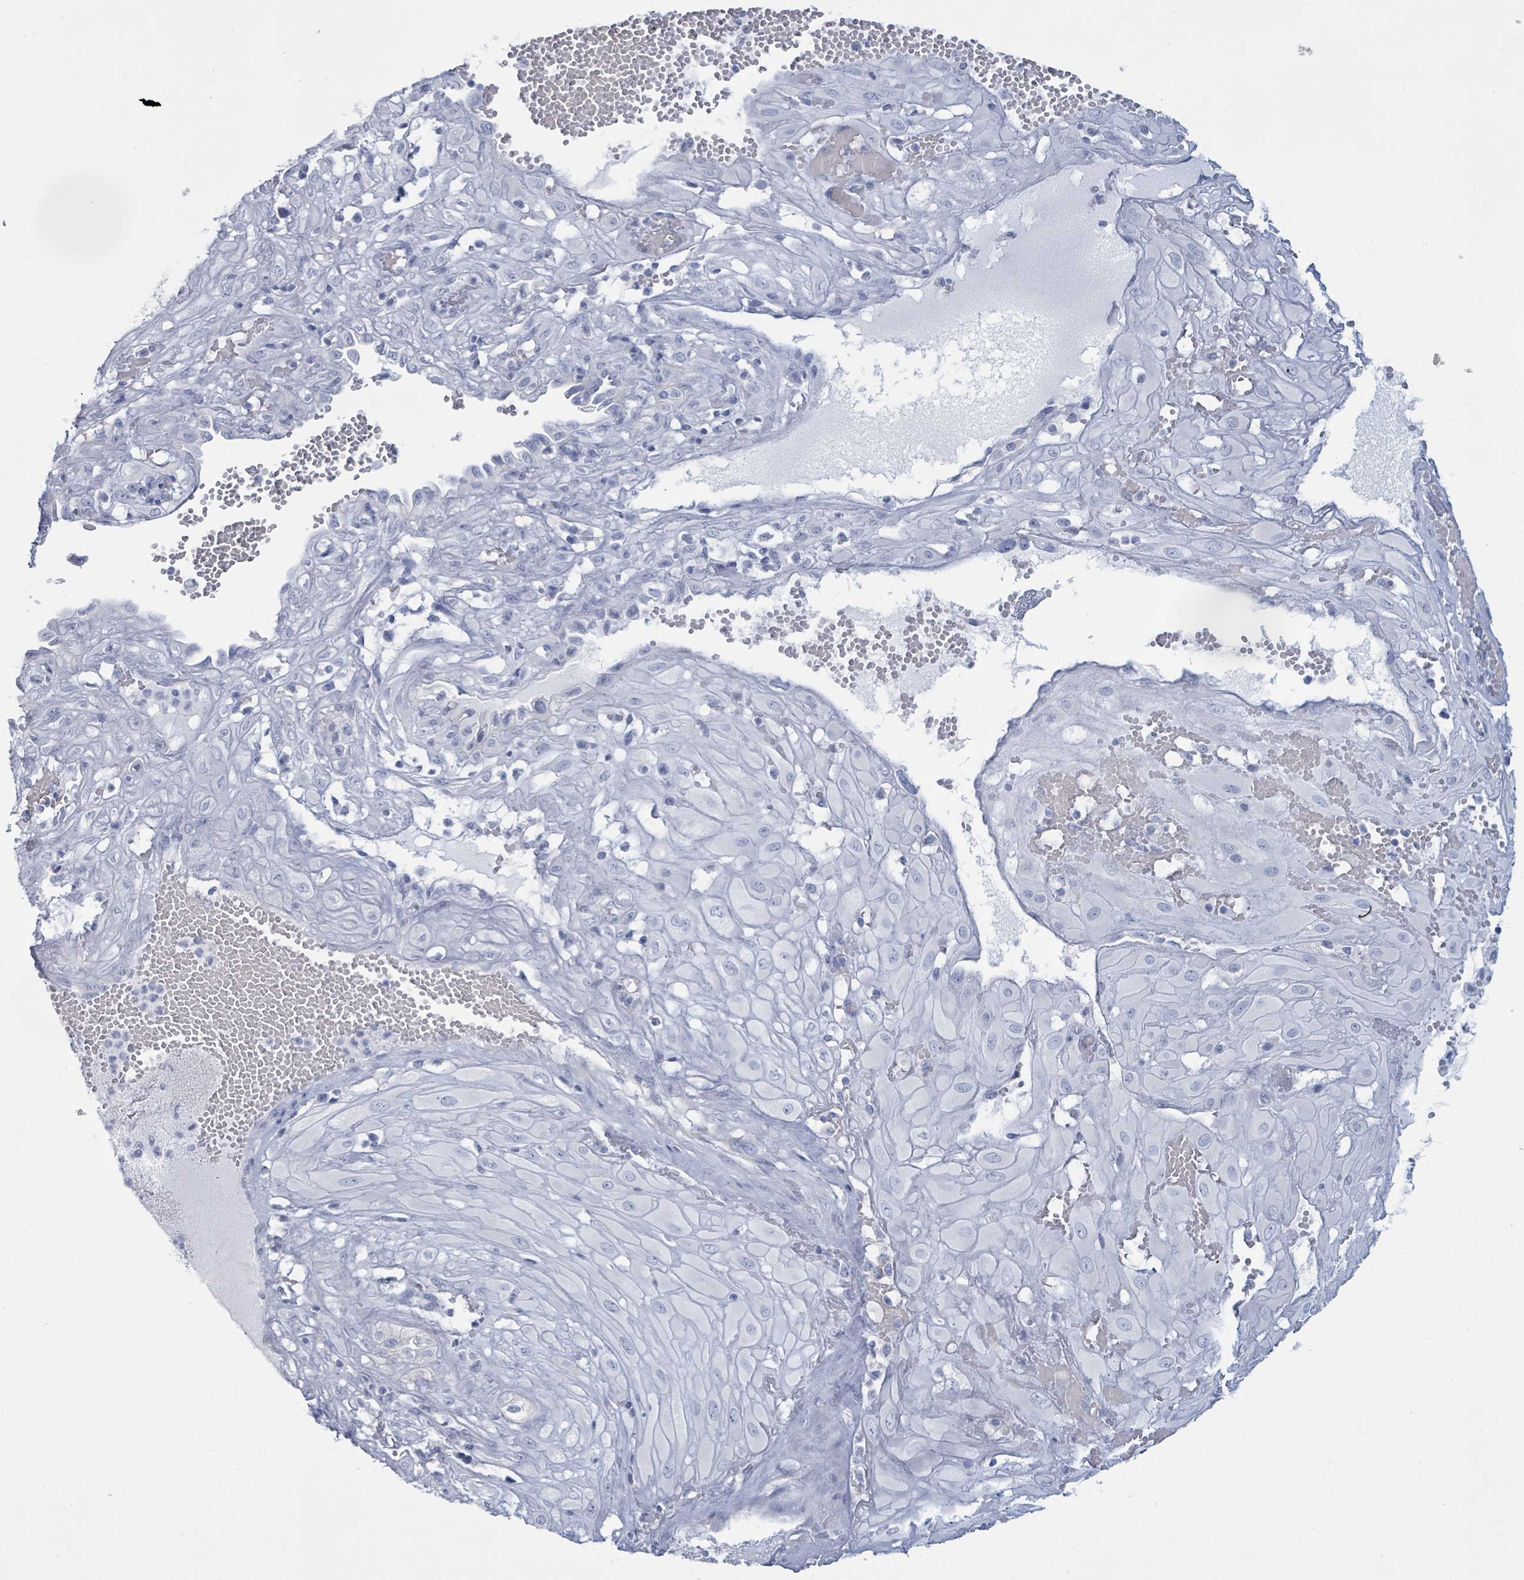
{"staining": {"intensity": "negative", "quantity": "none", "location": "none"}, "tissue": "cervical cancer", "cell_type": "Tumor cells", "image_type": "cancer", "snomed": [{"axis": "morphology", "description": "Squamous cell carcinoma, NOS"}, {"axis": "topography", "description": "Cervix"}], "caption": "Tumor cells show no significant expression in squamous cell carcinoma (cervical). (DAB (3,3'-diaminobenzidine) immunohistochemistry visualized using brightfield microscopy, high magnification).", "gene": "PGA3", "patient": {"sex": "female", "age": 36}}